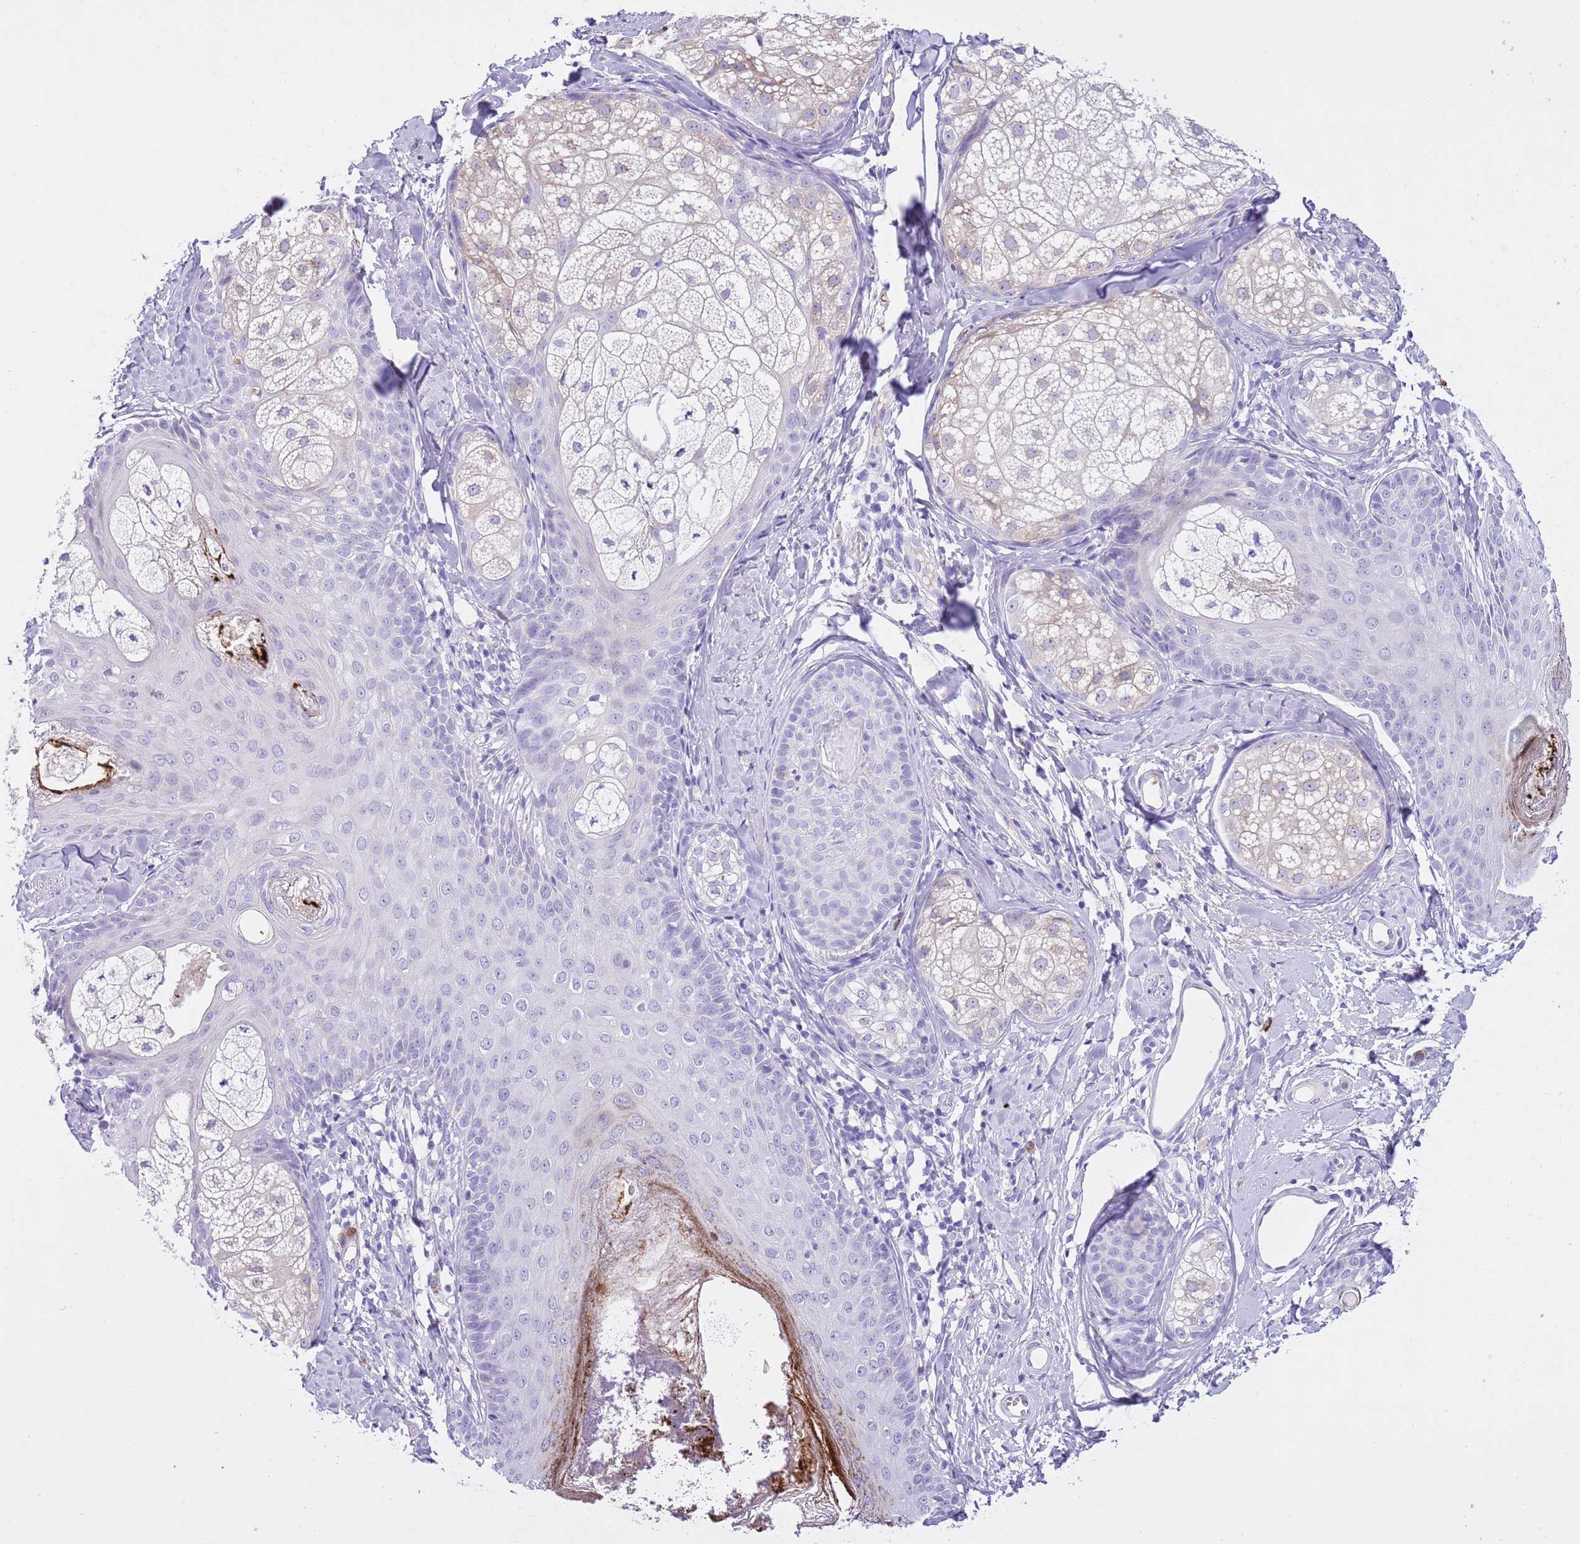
{"staining": {"intensity": "negative", "quantity": "none", "location": "none"}, "tissue": "skin cancer", "cell_type": "Tumor cells", "image_type": "cancer", "snomed": [{"axis": "morphology", "description": "Basal cell carcinoma"}, {"axis": "topography", "description": "Skin"}], "caption": "High magnification brightfield microscopy of skin cancer (basal cell carcinoma) stained with DAB (brown) and counterstained with hematoxylin (blue): tumor cells show no significant positivity.", "gene": "CLEC2A", "patient": {"sex": "female", "age": 86}}